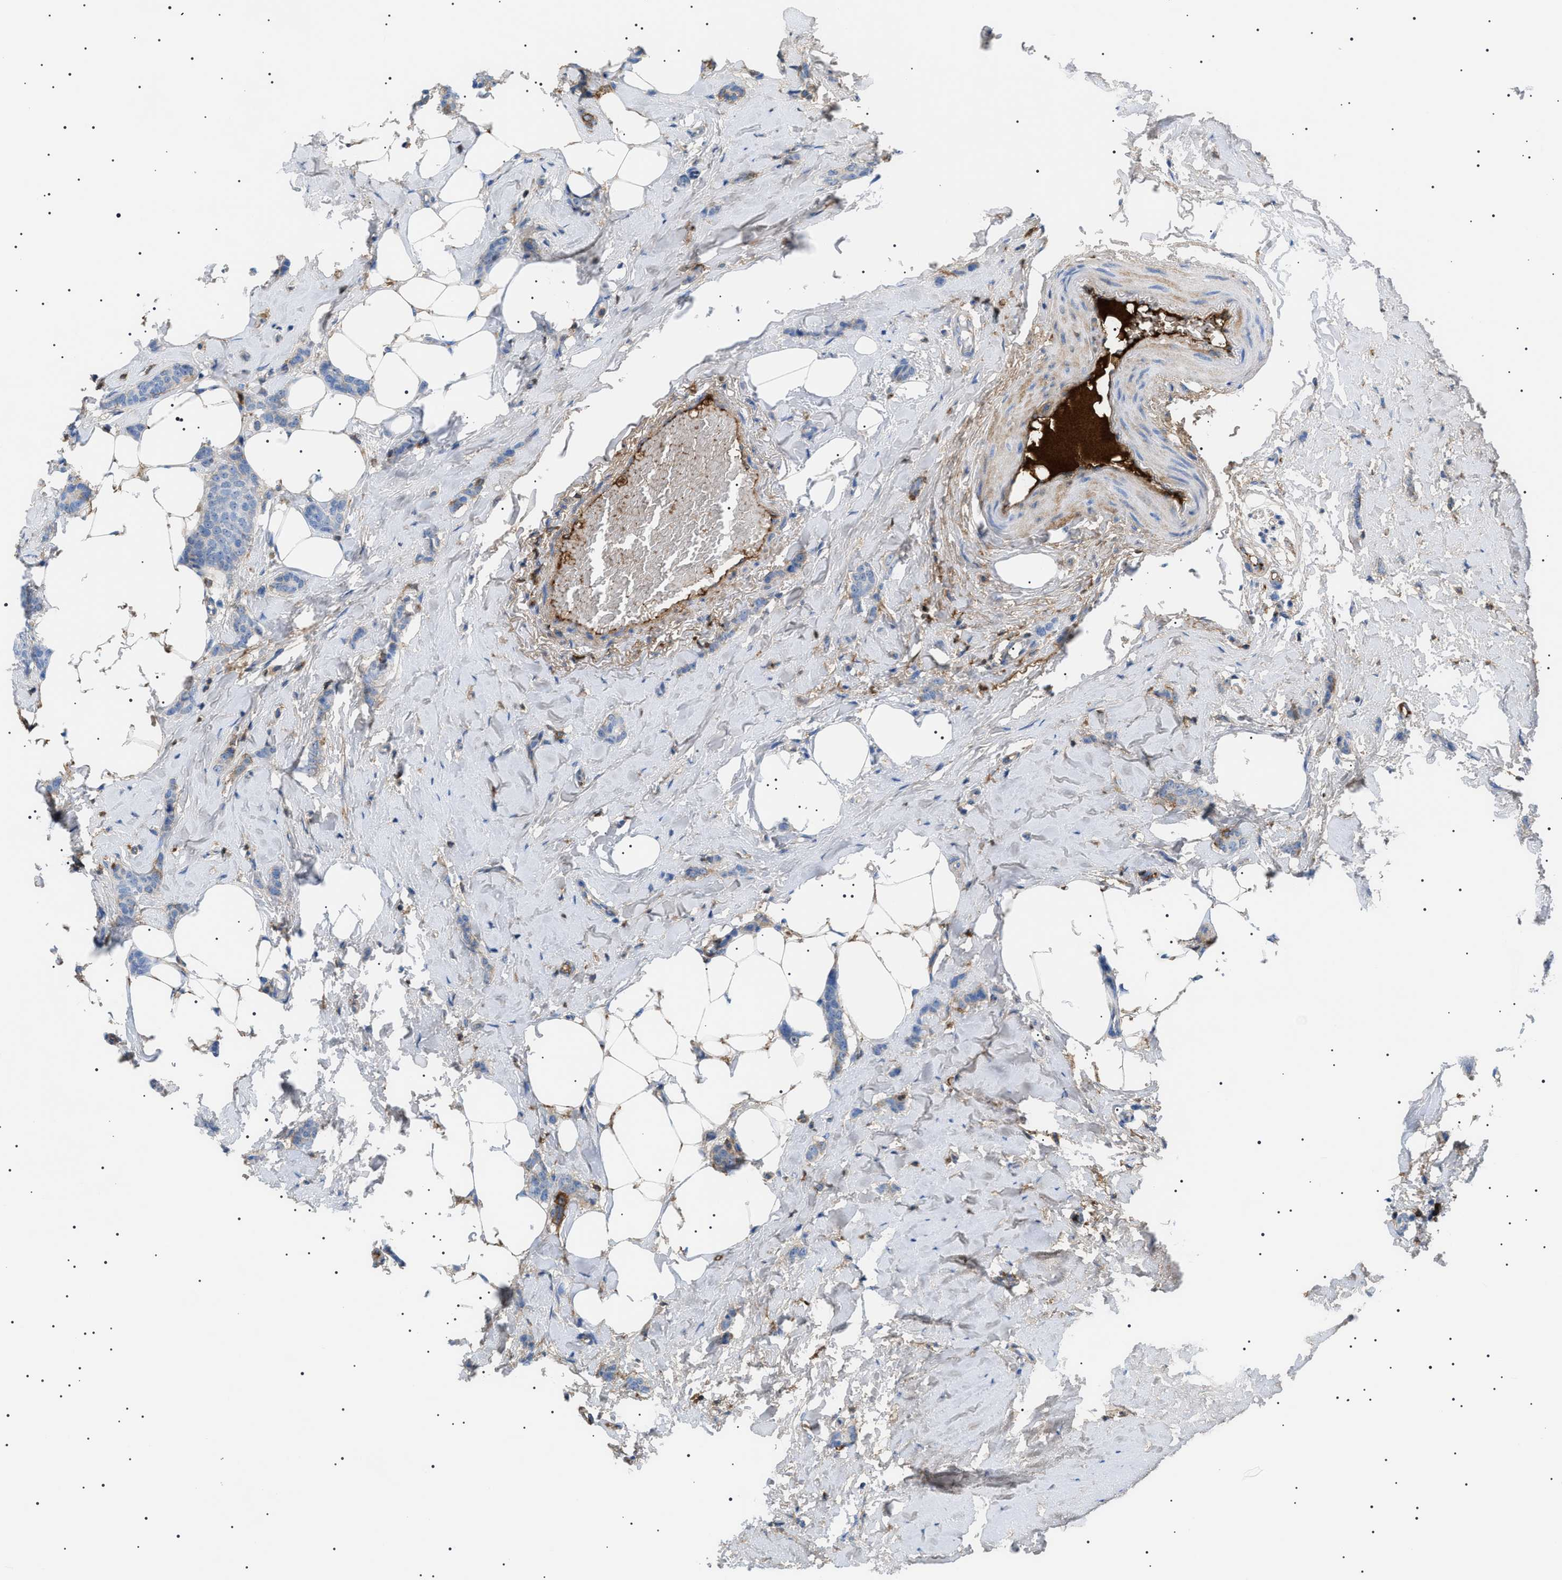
{"staining": {"intensity": "negative", "quantity": "none", "location": "none"}, "tissue": "breast cancer", "cell_type": "Tumor cells", "image_type": "cancer", "snomed": [{"axis": "morphology", "description": "Lobular carcinoma"}, {"axis": "topography", "description": "Skin"}, {"axis": "topography", "description": "Breast"}], "caption": "Tumor cells are negative for protein expression in human lobular carcinoma (breast). (DAB (3,3'-diaminobenzidine) immunohistochemistry, high magnification).", "gene": "LPA", "patient": {"sex": "female", "age": 46}}